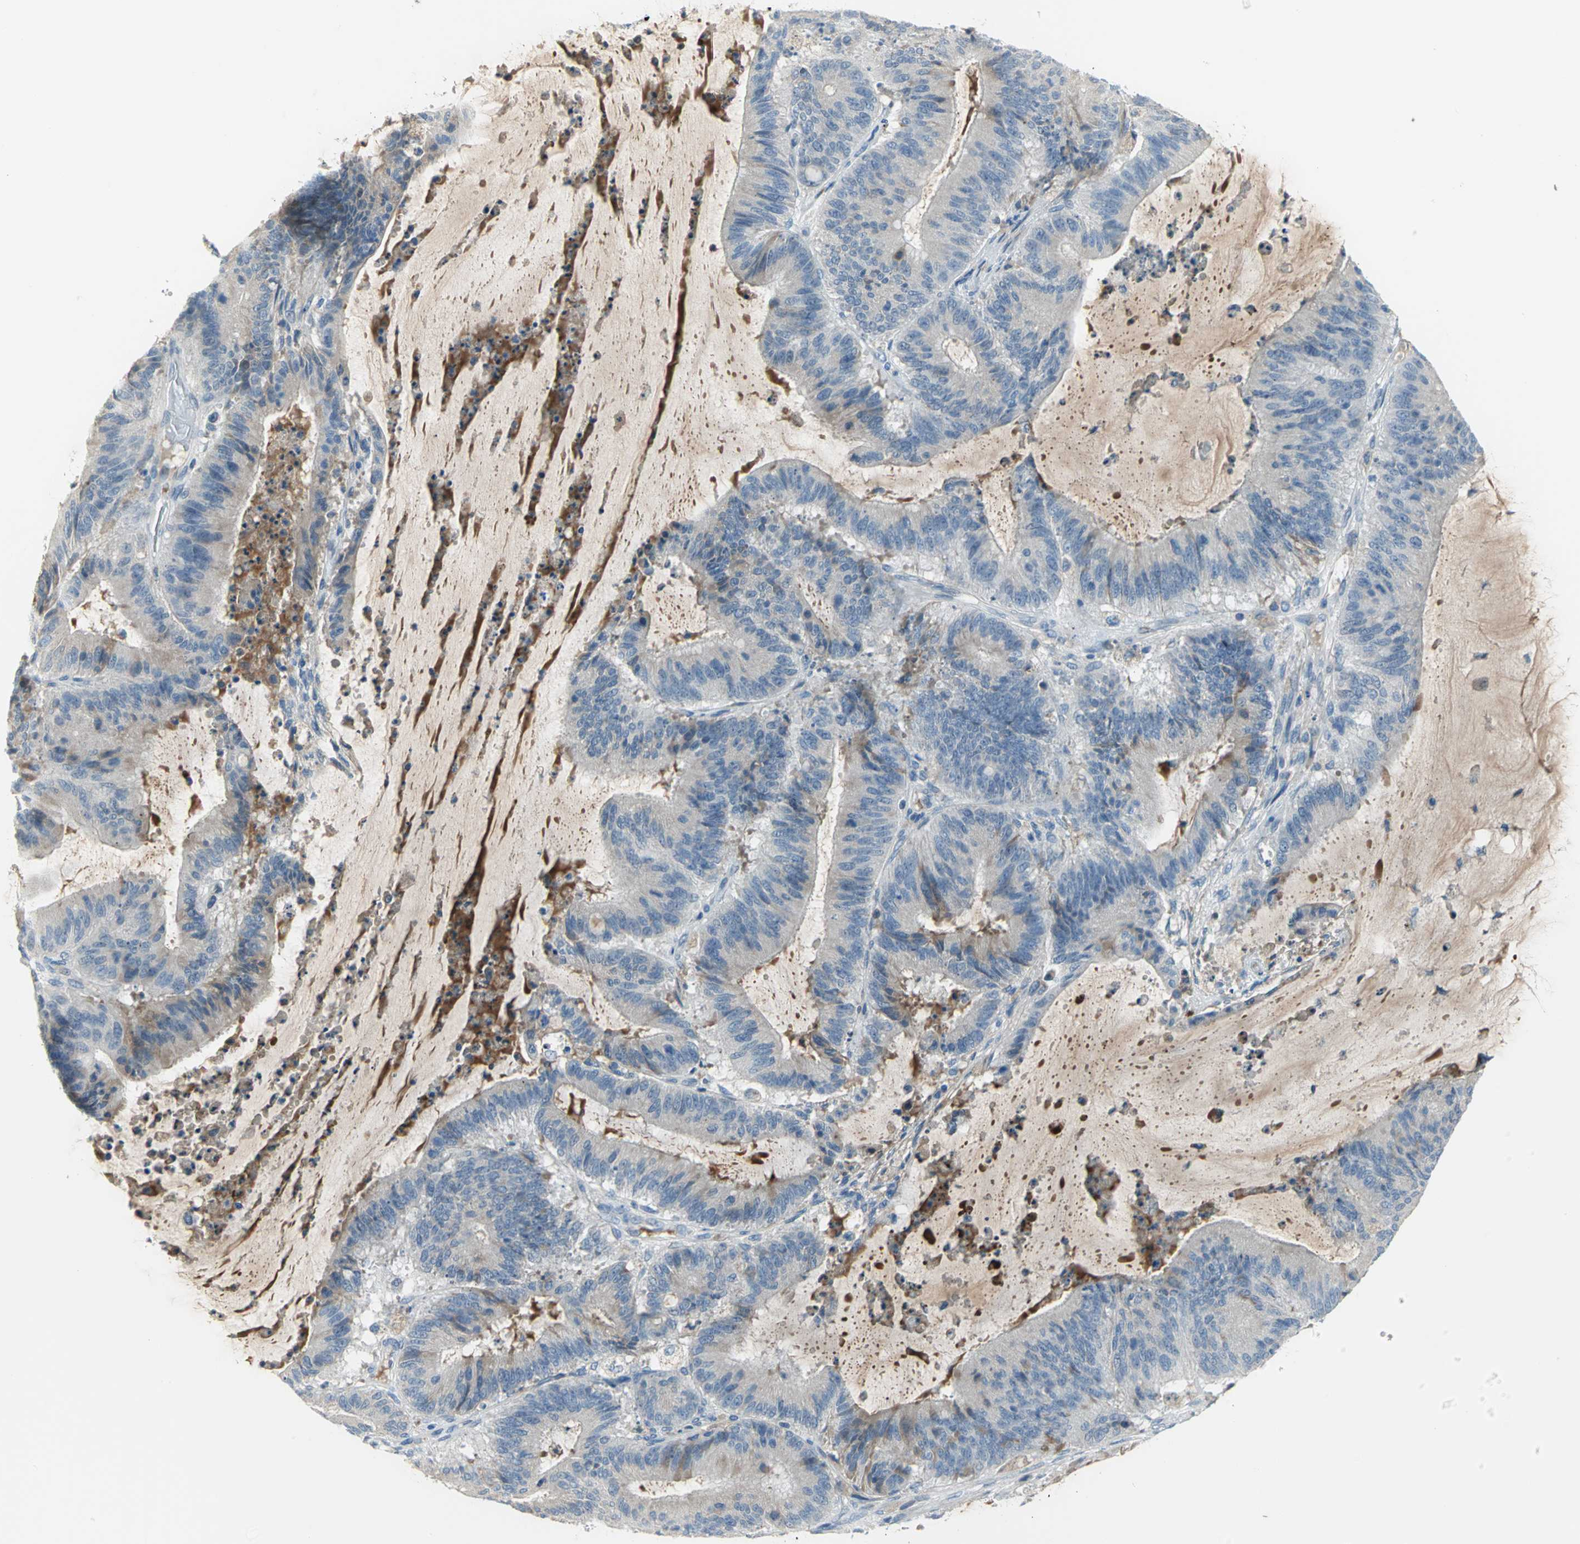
{"staining": {"intensity": "moderate", "quantity": "25%-75%", "location": "cytoplasmic/membranous"}, "tissue": "liver cancer", "cell_type": "Tumor cells", "image_type": "cancer", "snomed": [{"axis": "morphology", "description": "Cholangiocarcinoma"}, {"axis": "topography", "description": "Liver"}], "caption": "Protein expression analysis of human cholangiocarcinoma (liver) reveals moderate cytoplasmic/membranous expression in about 25%-75% of tumor cells. Using DAB (brown) and hematoxylin (blue) stains, captured at high magnification using brightfield microscopy.", "gene": "ZIC1", "patient": {"sex": "female", "age": 73}}